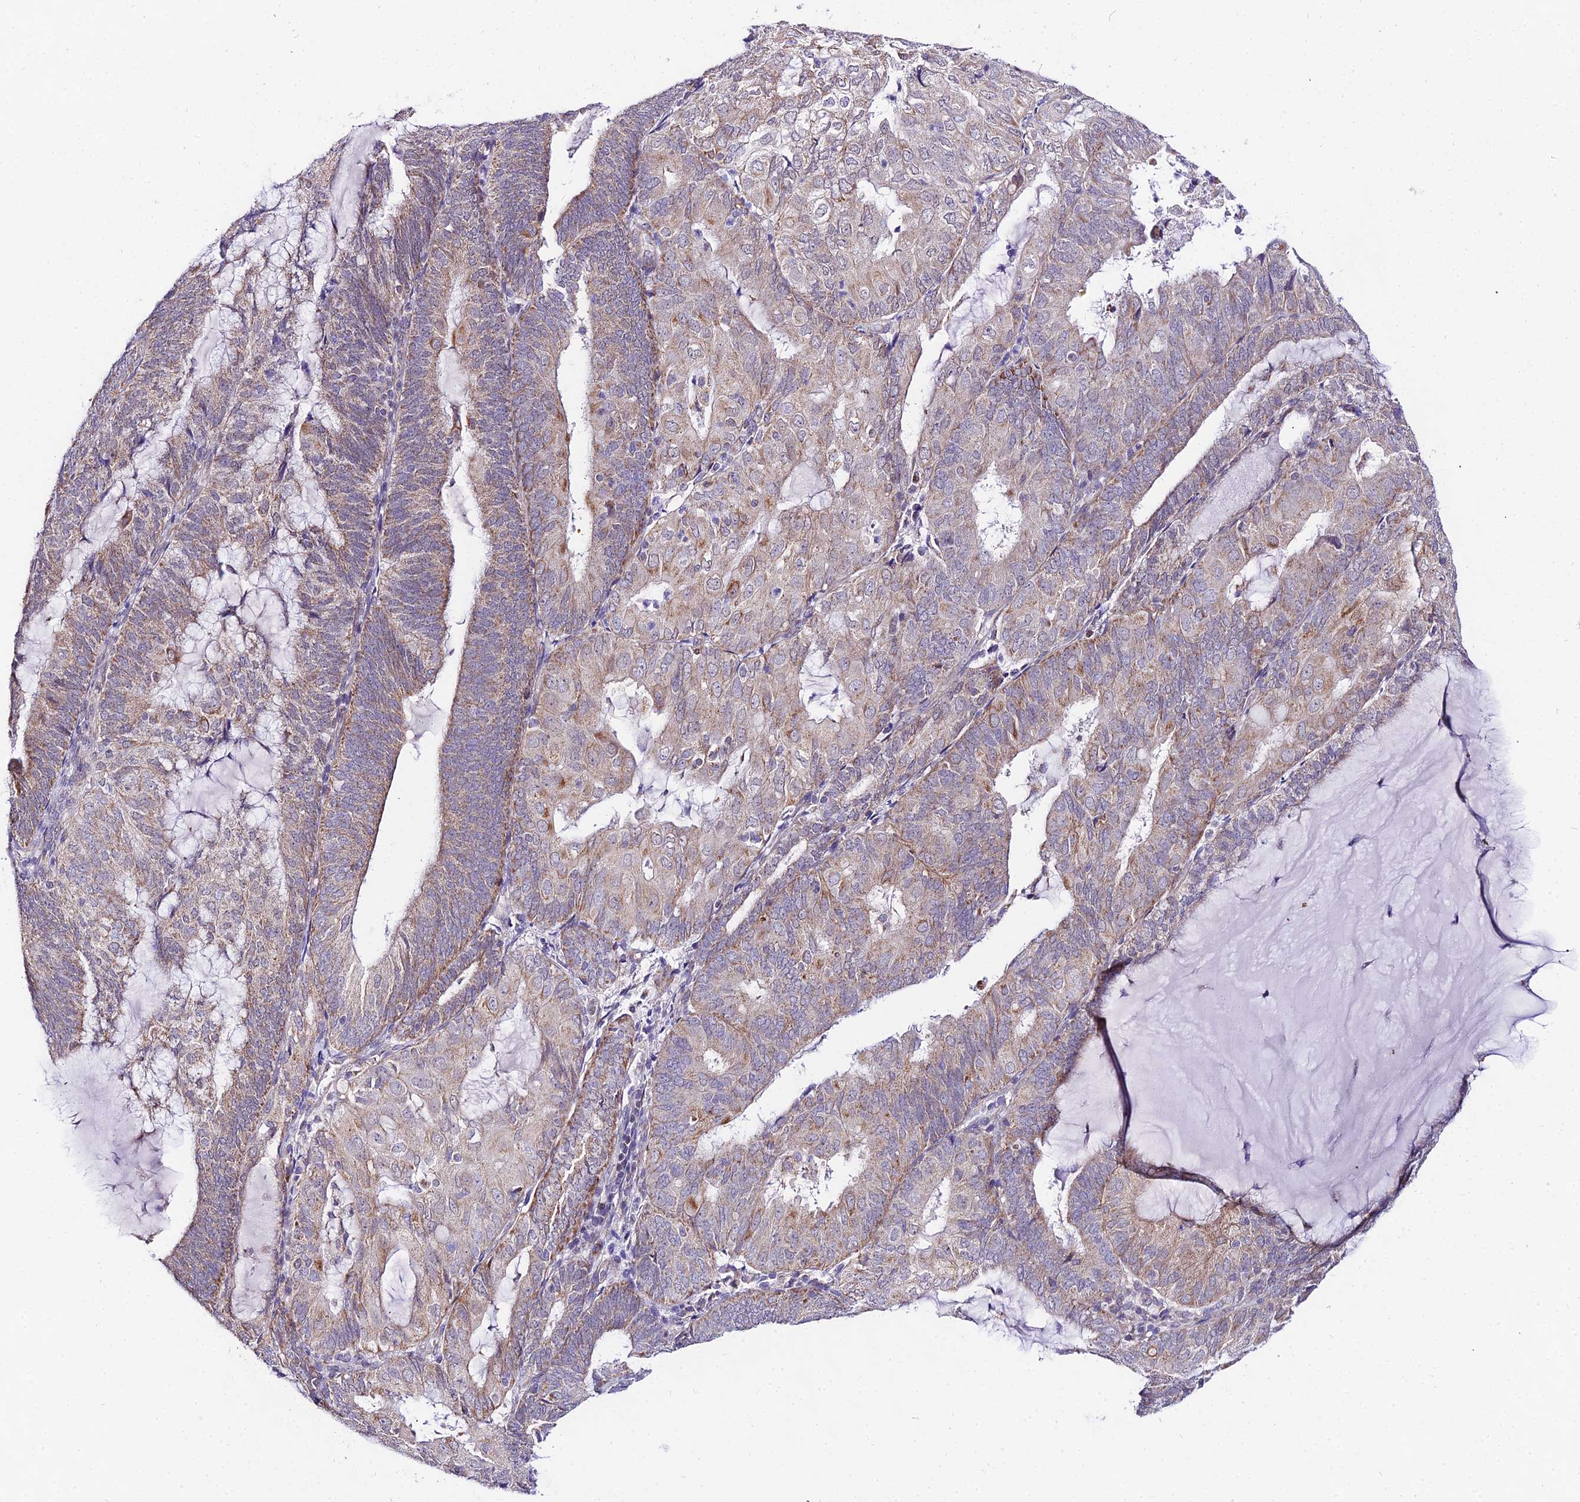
{"staining": {"intensity": "moderate", "quantity": "25%-75%", "location": "cytoplasmic/membranous"}, "tissue": "endometrial cancer", "cell_type": "Tumor cells", "image_type": "cancer", "snomed": [{"axis": "morphology", "description": "Adenocarcinoma, NOS"}, {"axis": "topography", "description": "Endometrium"}], "caption": "A brown stain highlights moderate cytoplasmic/membranous staining of a protein in human endometrial cancer (adenocarcinoma) tumor cells.", "gene": "ATP5PB", "patient": {"sex": "female", "age": 81}}